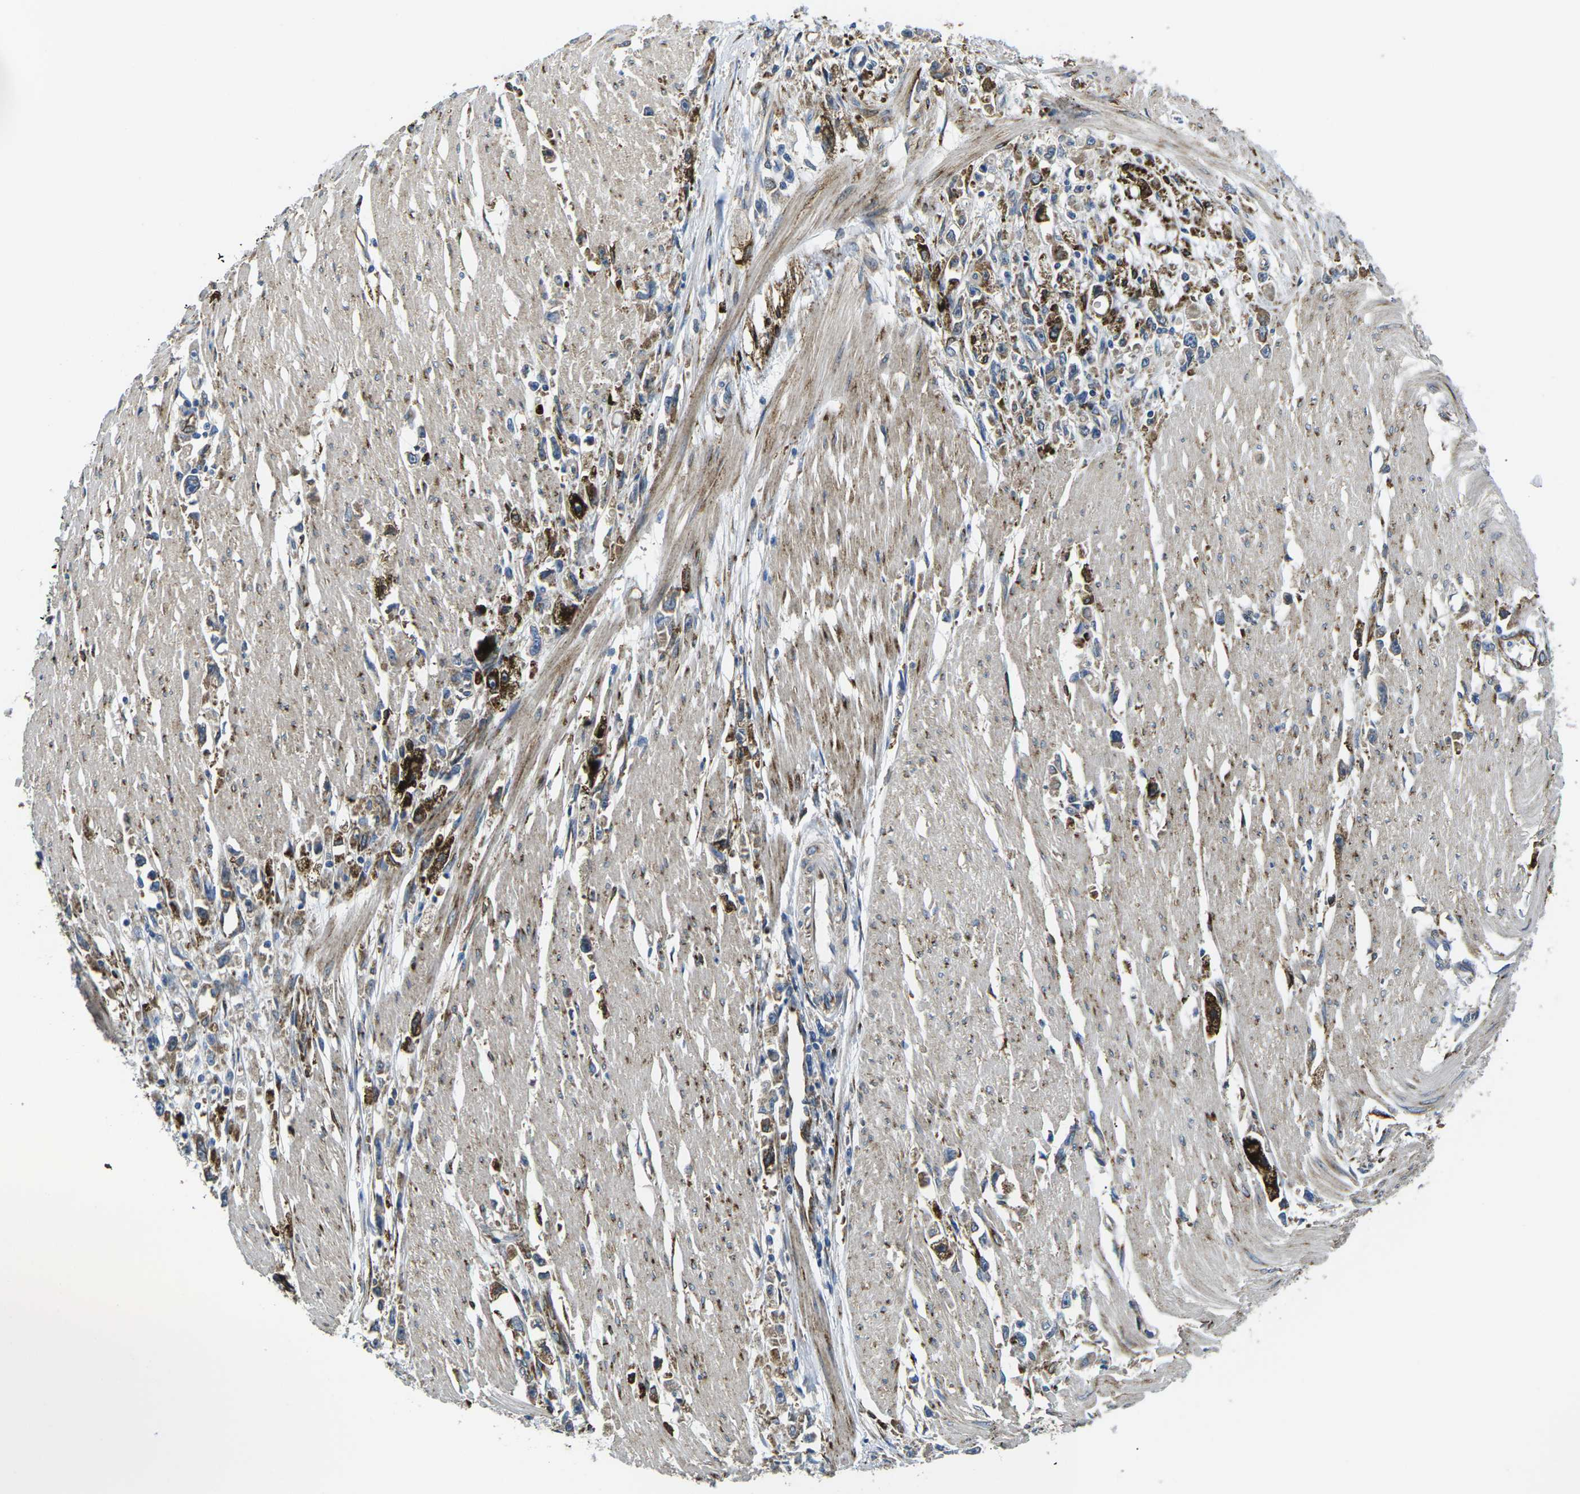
{"staining": {"intensity": "strong", "quantity": "25%-75%", "location": "cytoplasmic/membranous"}, "tissue": "stomach cancer", "cell_type": "Tumor cells", "image_type": "cancer", "snomed": [{"axis": "morphology", "description": "Adenocarcinoma, NOS"}, {"axis": "topography", "description": "Stomach"}], "caption": "A brown stain highlights strong cytoplasmic/membranous positivity of a protein in stomach cancer tumor cells.", "gene": "PDZD8", "patient": {"sex": "female", "age": 59}}